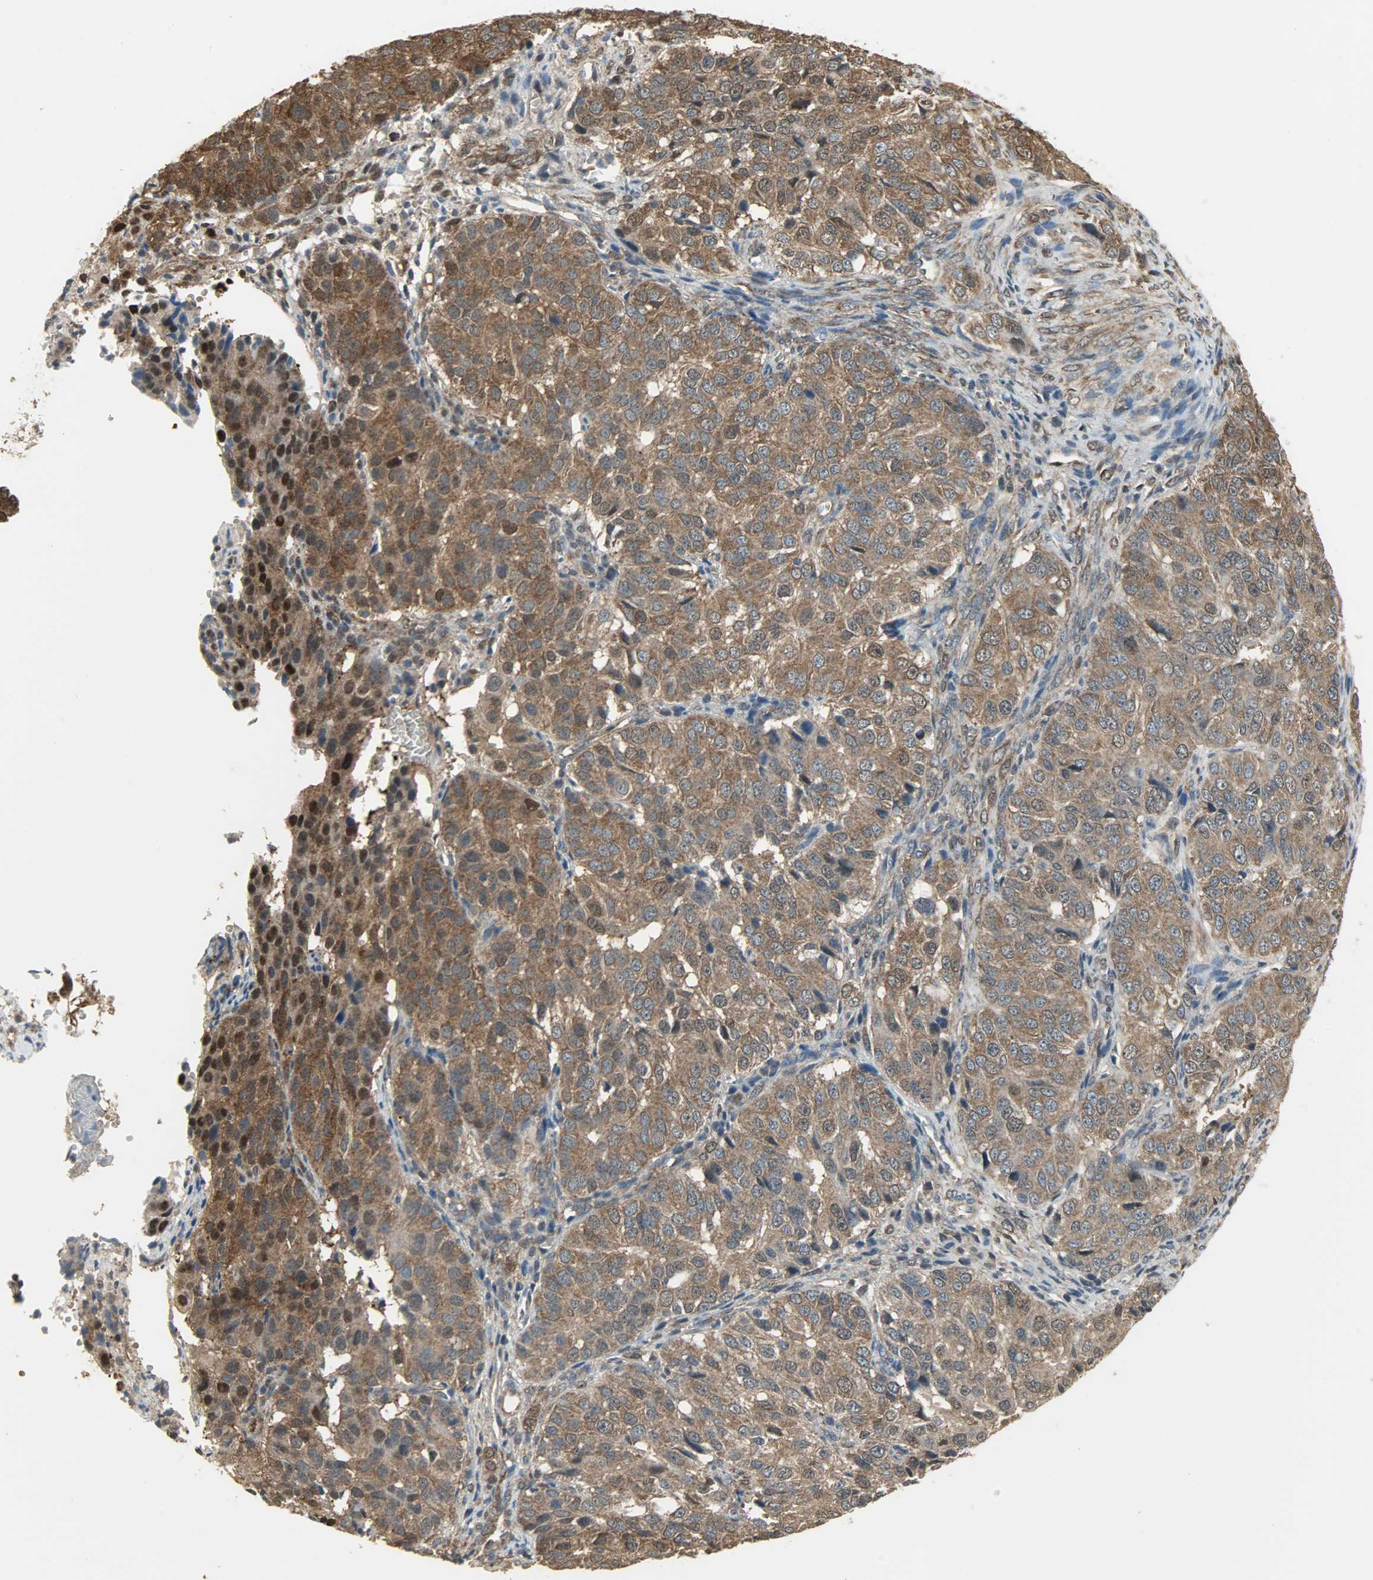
{"staining": {"intensity": "strong", "quantity": ">75%", "location": "cytoplasmic/membranous,nuclear"}, "tissue": "ovarian cancer", "cell_type": "Tumor cells", "image_type": "cancer", "snomed": [{"axis": "morphology", "description": "Carcinoma, endometroid"}, {"axis": "topography", "description": "Ovary"}], "caption": "Ovarian cancer tissue reveals strong cytoplasmic/membranous and nuclear staining in about >75% of tumor cells", "gene": "LDHB", "patient": {"sex": "female", "age": 51}}